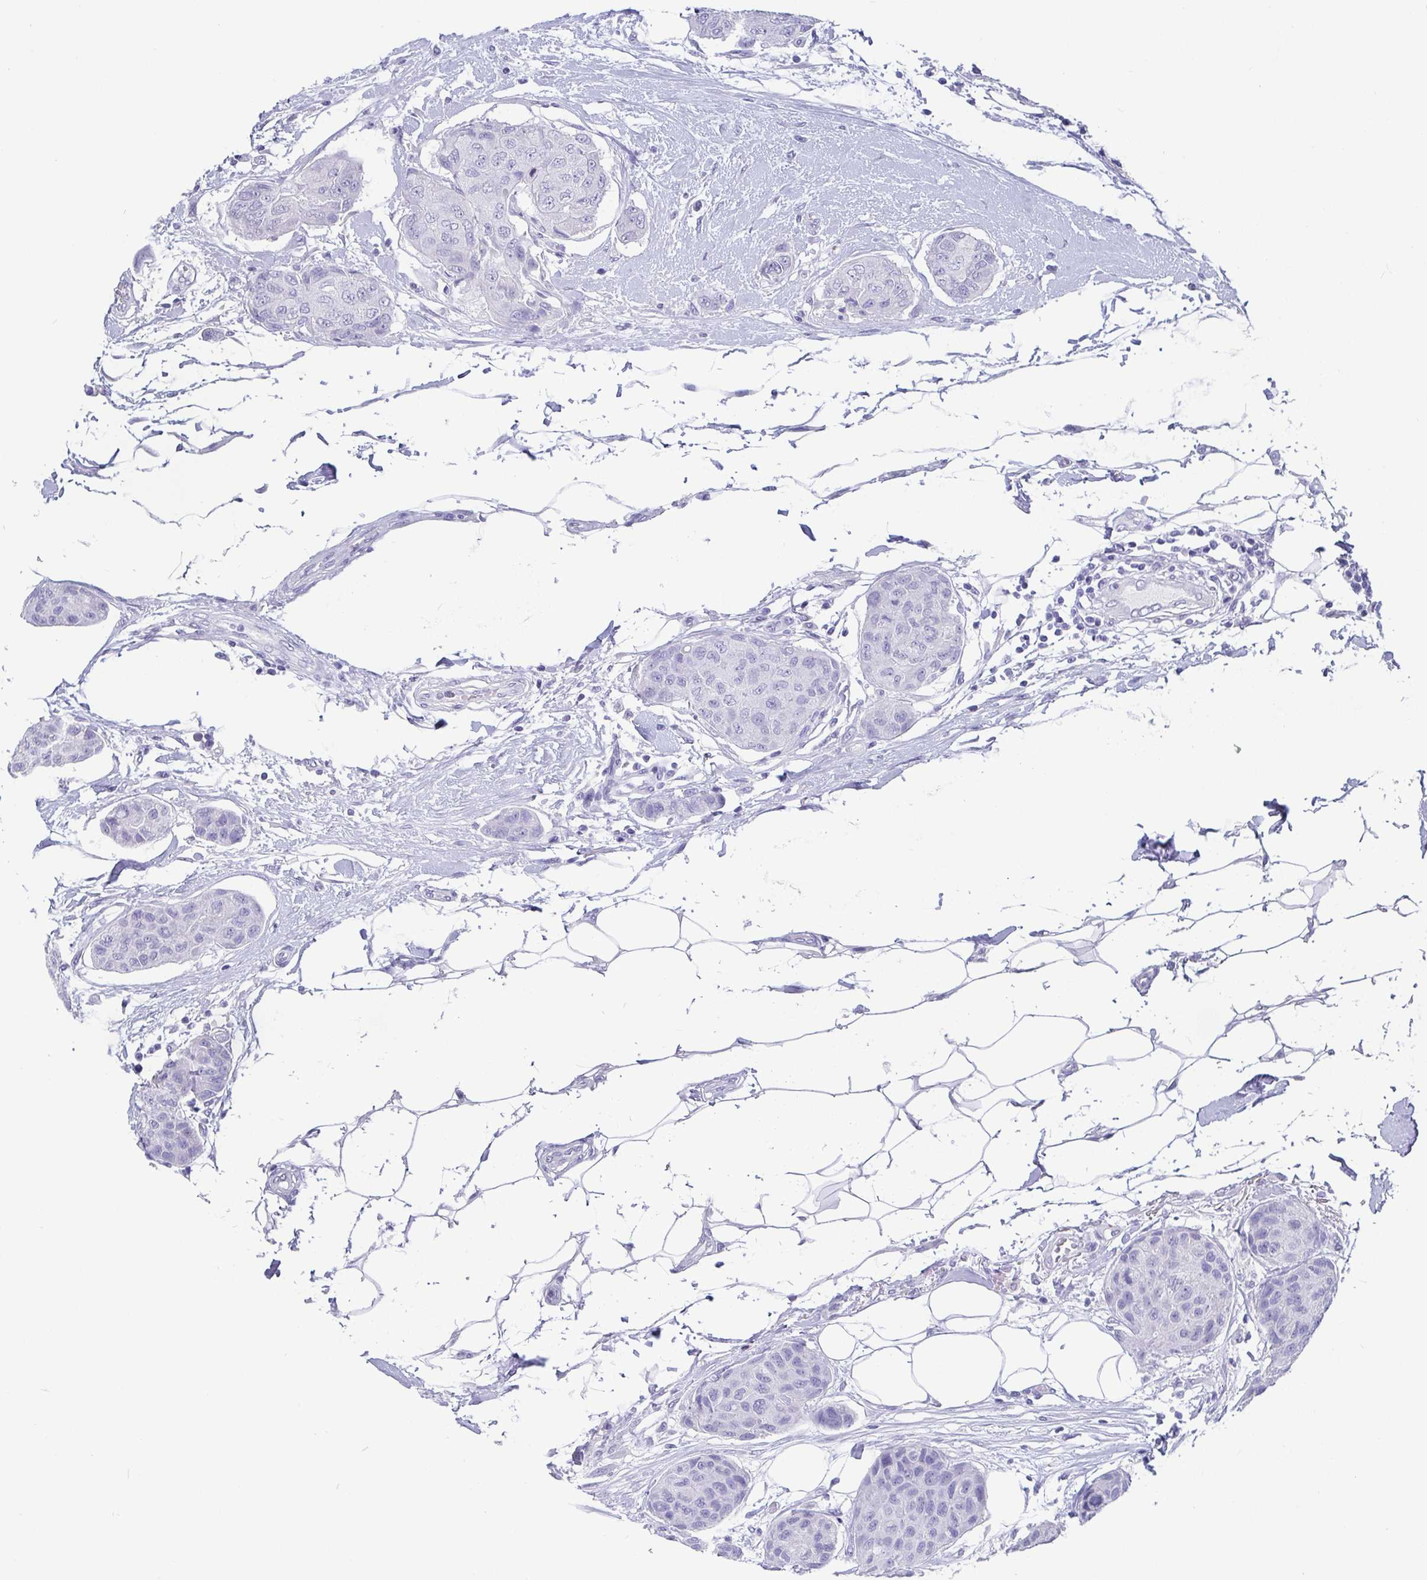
{"staining": {"intensity": "negative", "quantity": "none", "location": "none"}, "tissue": "breast cancer", "cell_type": "Tumor cells", "image_type": "cancer", "snomed": [{"axis": "morphology", "description": "Duct carcinoma"}, {"axis": "topography", "description": "Breast"}, {"axis": "topography", "description": "Lymph node"}], "caption": "Photomicrograph shows no protein positivity in tumor cells of breast intraductal carcinoma tissue.", "gene": "SCGN", "patient": {"sex": "female", "age": 80}}